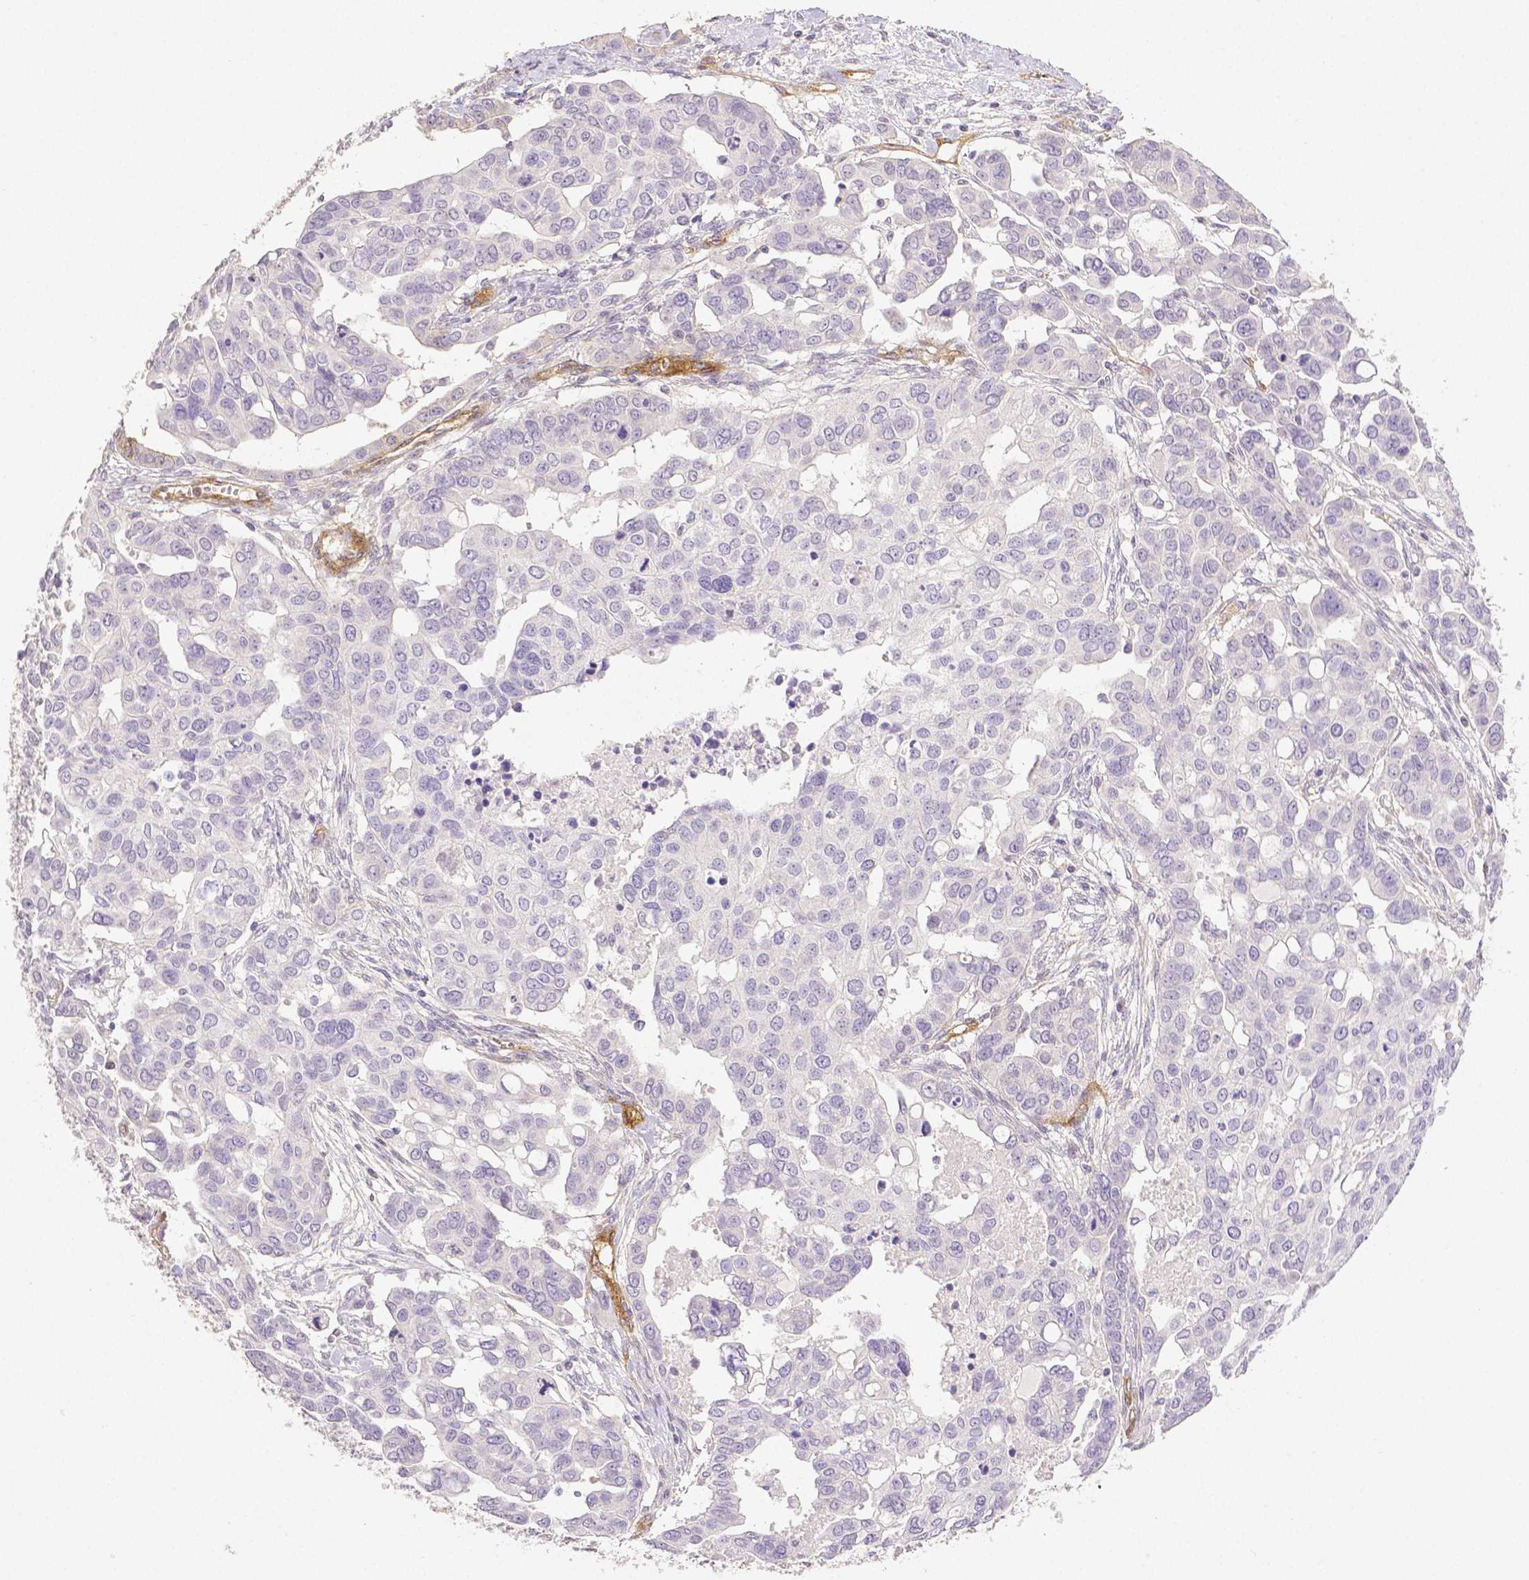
{"staining": {"intensity": "negative", "quantity": "none", "location": "none"}, "tissue": "ovarian cancer", "cell_type": "Tumor cells", "image_type": "cancer", "snomed": [{"axis": "morphology", "description": "Carcinoma, endometroid"}, {"axis": "topography", "description": "Ovary"}], "caption": "Ovarian cancer was stained to show a protein in brown. There is no significant staining in tumor cells. (Immunohistochemistry (ihc), brightfield microscopy, high magnification).", "gene": "THY1", "patient": {"sex": "female", "age": 78}}